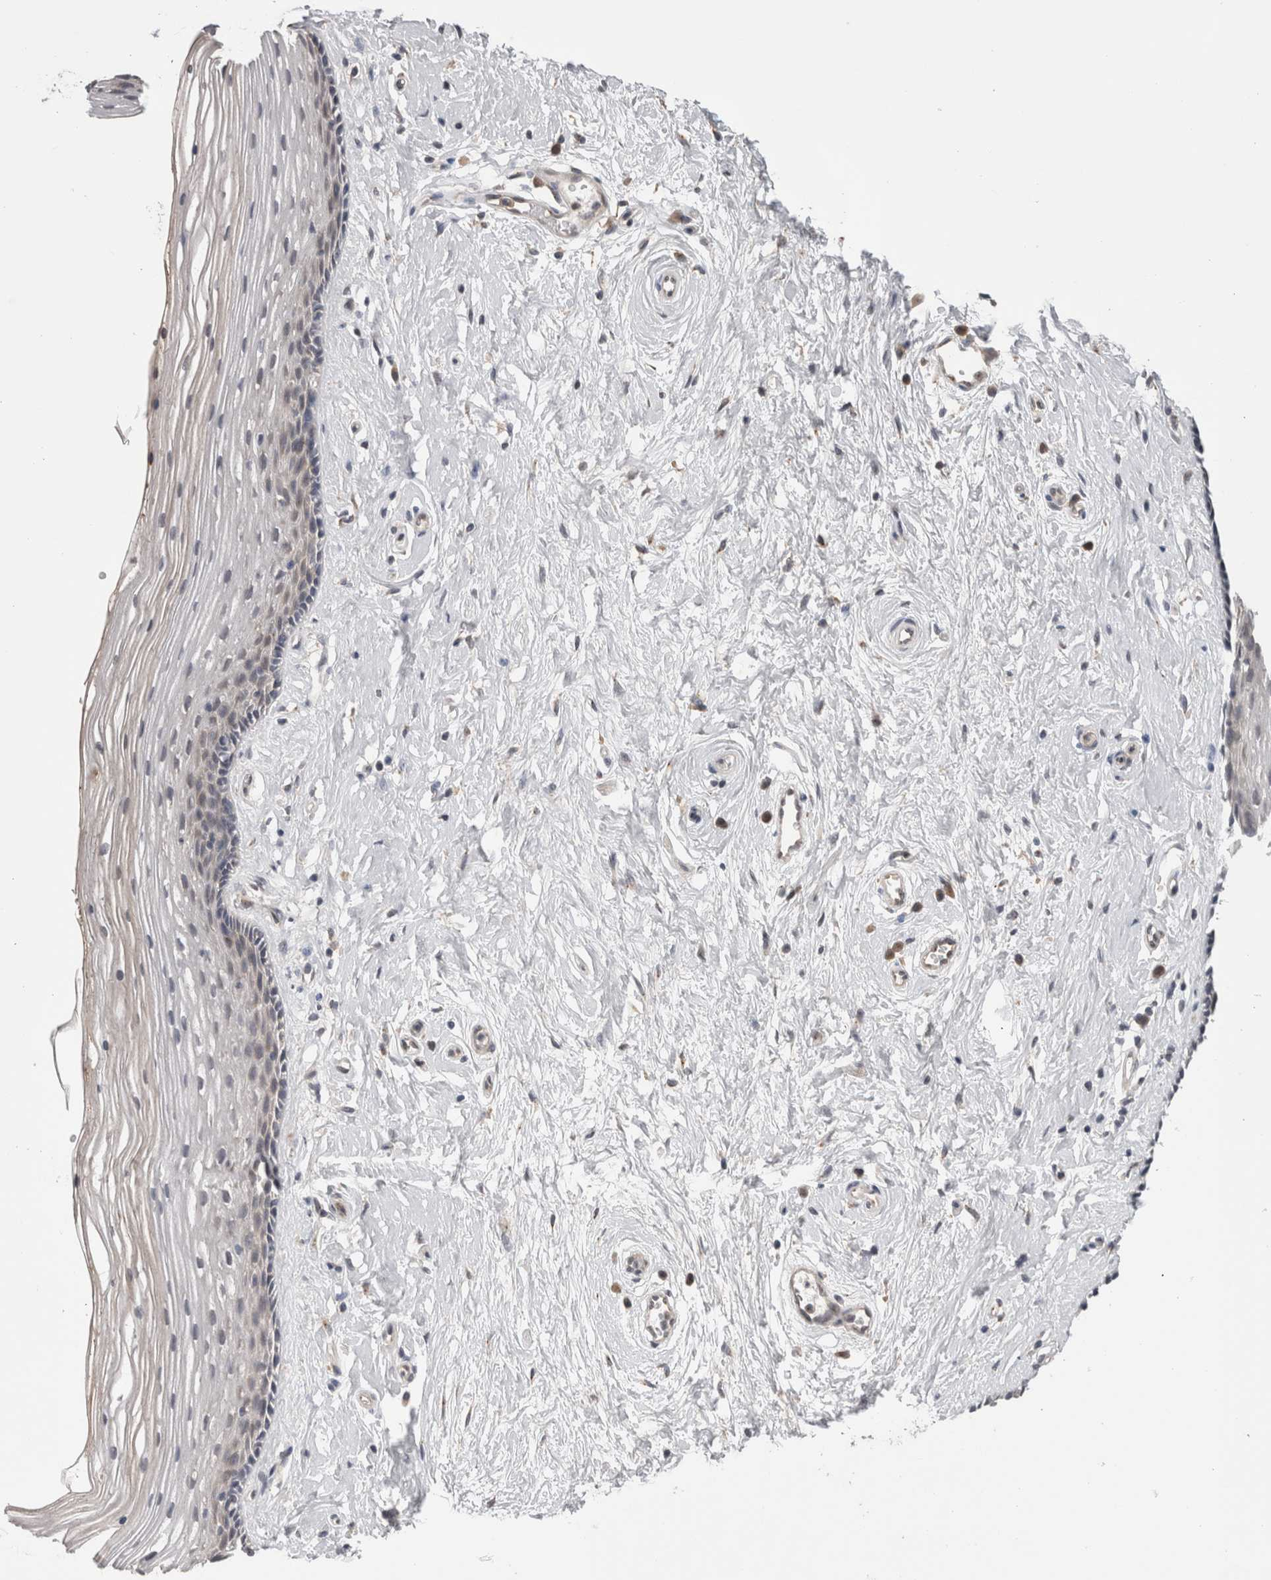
{"staining": {"intensity": "negative", "quantity": "none", "location": "none"}, "tissue": "vagina", "cell_type": "Squamous epithelial cells", "image_type": "normal", "snomed": [{"axis": "morphology", "description": "Normal tissue, NOS"}, {"axis": "topography", "description": "Vagina"}], "caption": "Protein analysis of unremarkable vagina demonstrates no significant staining in squamous epithelial cells.", "gene": "DCTN6", "patient": {"sex": "female", "age": 46}}